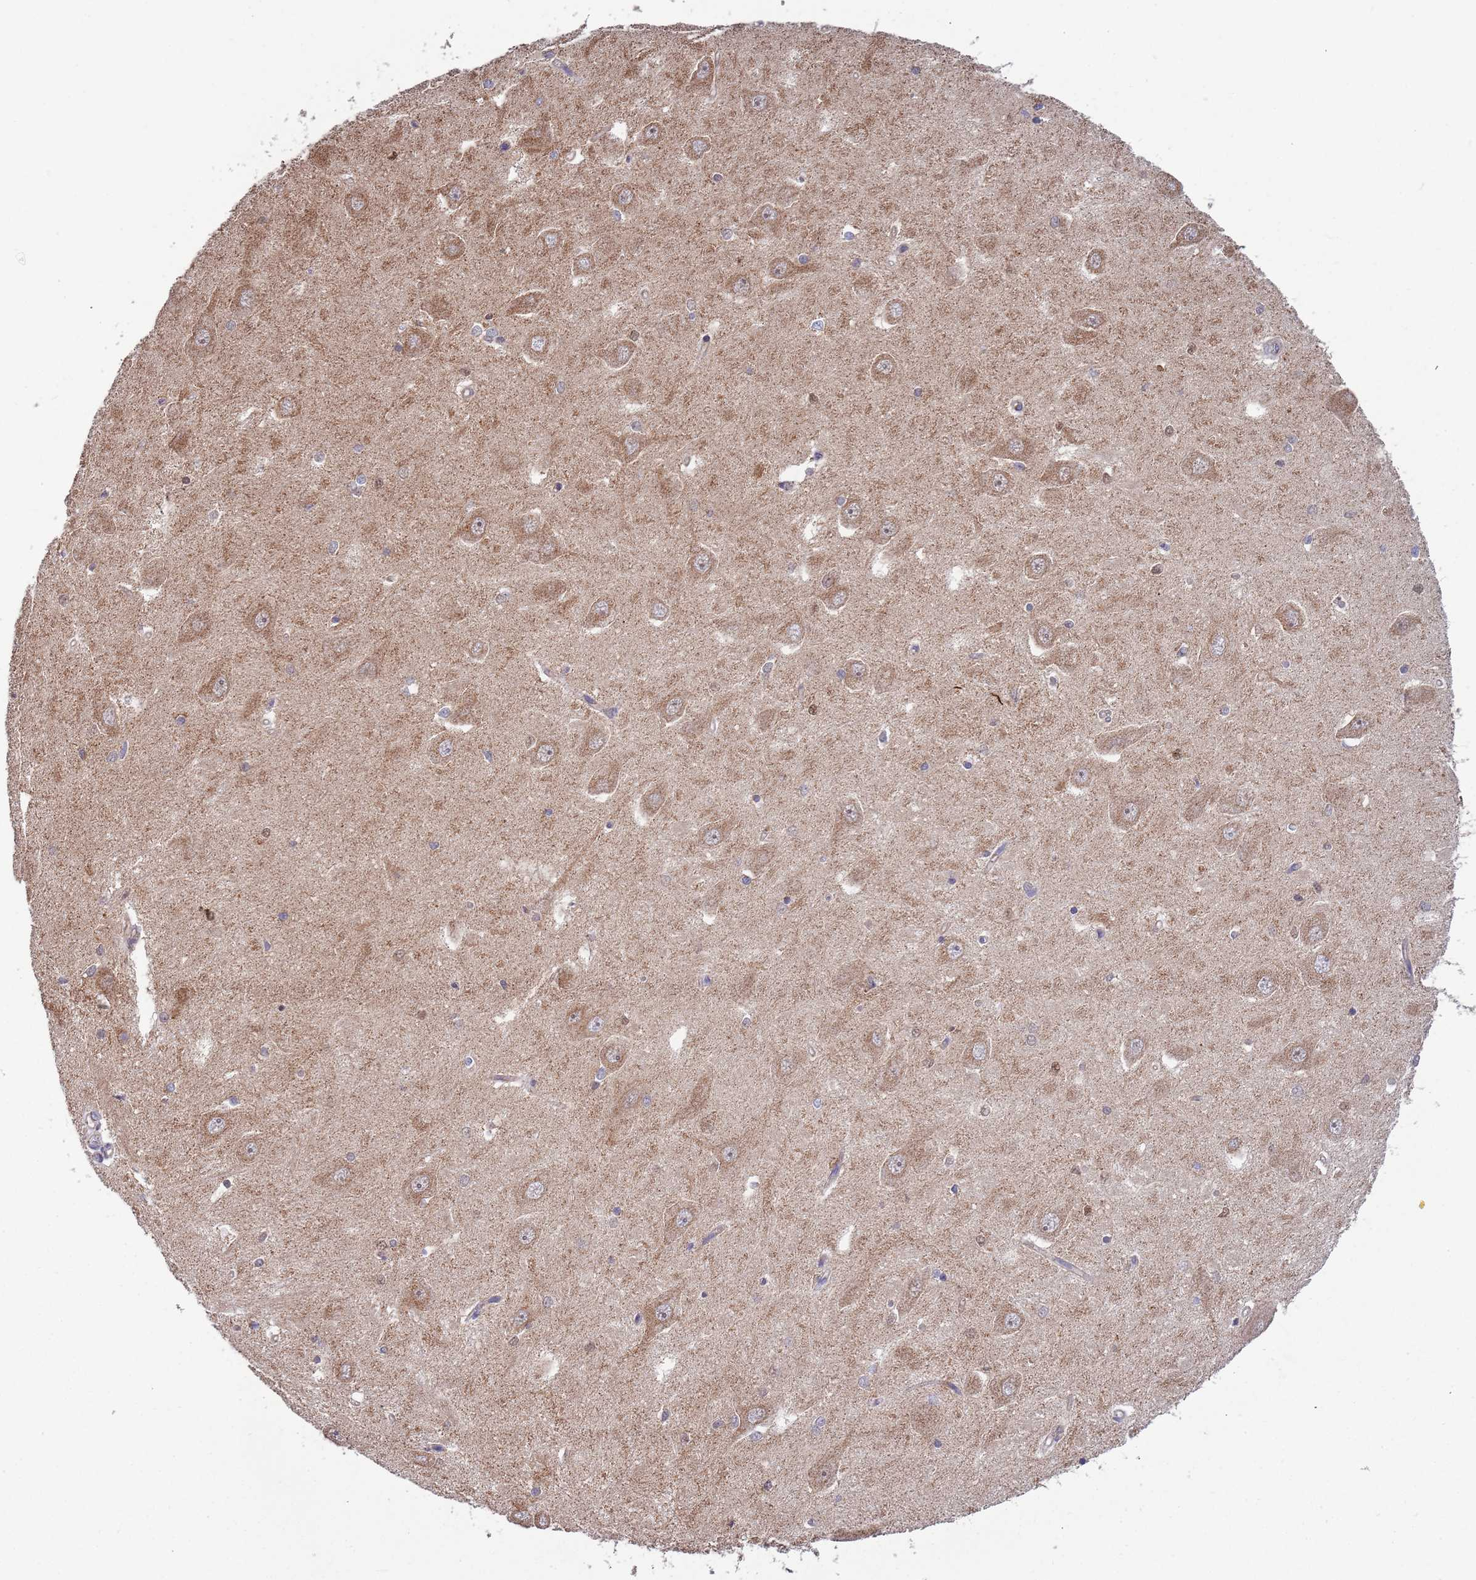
{"staining": {"intensity": "moderate", "quantity": "25%-75%", "location": "cytoplasmic/membranous"}, "tissue": "hippocampus", "cell_type": "Glial cells", "image_type": "normal", "snomed": [{"axis": "morphology", "description": "Normal tissue, NOS"}, {"axis": "topography", "description": "Hippocampus"}], "caption": "This is a micrograph of immunohistochemistry staining of unremarkable hippocampus, which shows moderate expression in the cytoplasmic/membranous of glial cells.", "gene": "VPS16", "patient": {"sex": "male", "age": 45}}